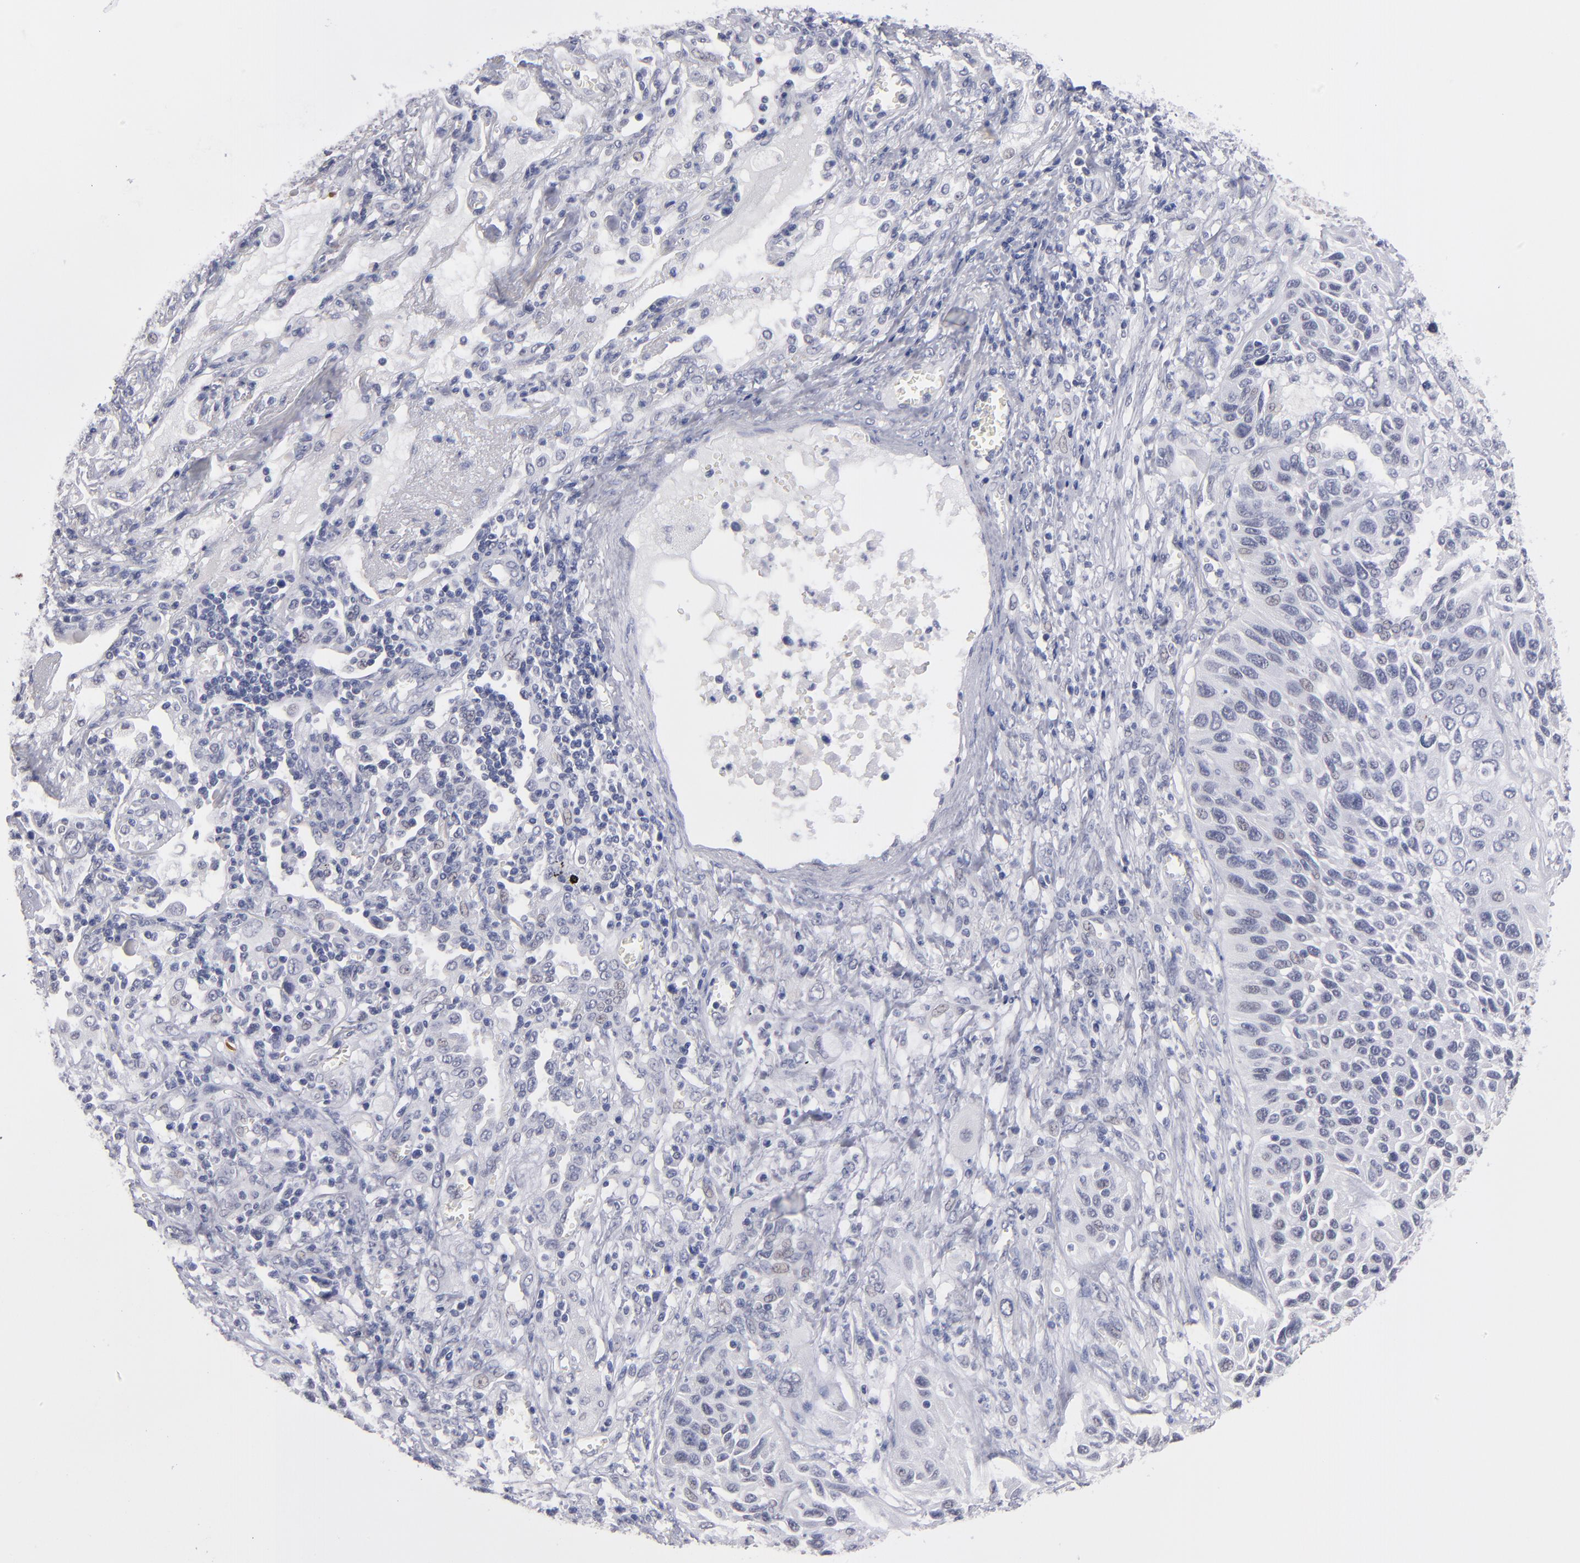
{"staining": {"intensity": "weak", "quantity": "<25%", "location": "nuclear"}, "tissue": "lung cancer", "cell_type": "Tumor cells", "image_type": "cancer", "snomed": [{"axis": "morphology", "description": "Squamous cell carcinoma, NOS"}, {"axis": "topography", "description": "Lung"}], "caption": "This is an immunohistochemistry micrograph of lung cancer (squamous cell carcinoma). There is no expression in tumor cells.", "gene": "TEX11", "patient": {"sex": "female", "age": 76}}